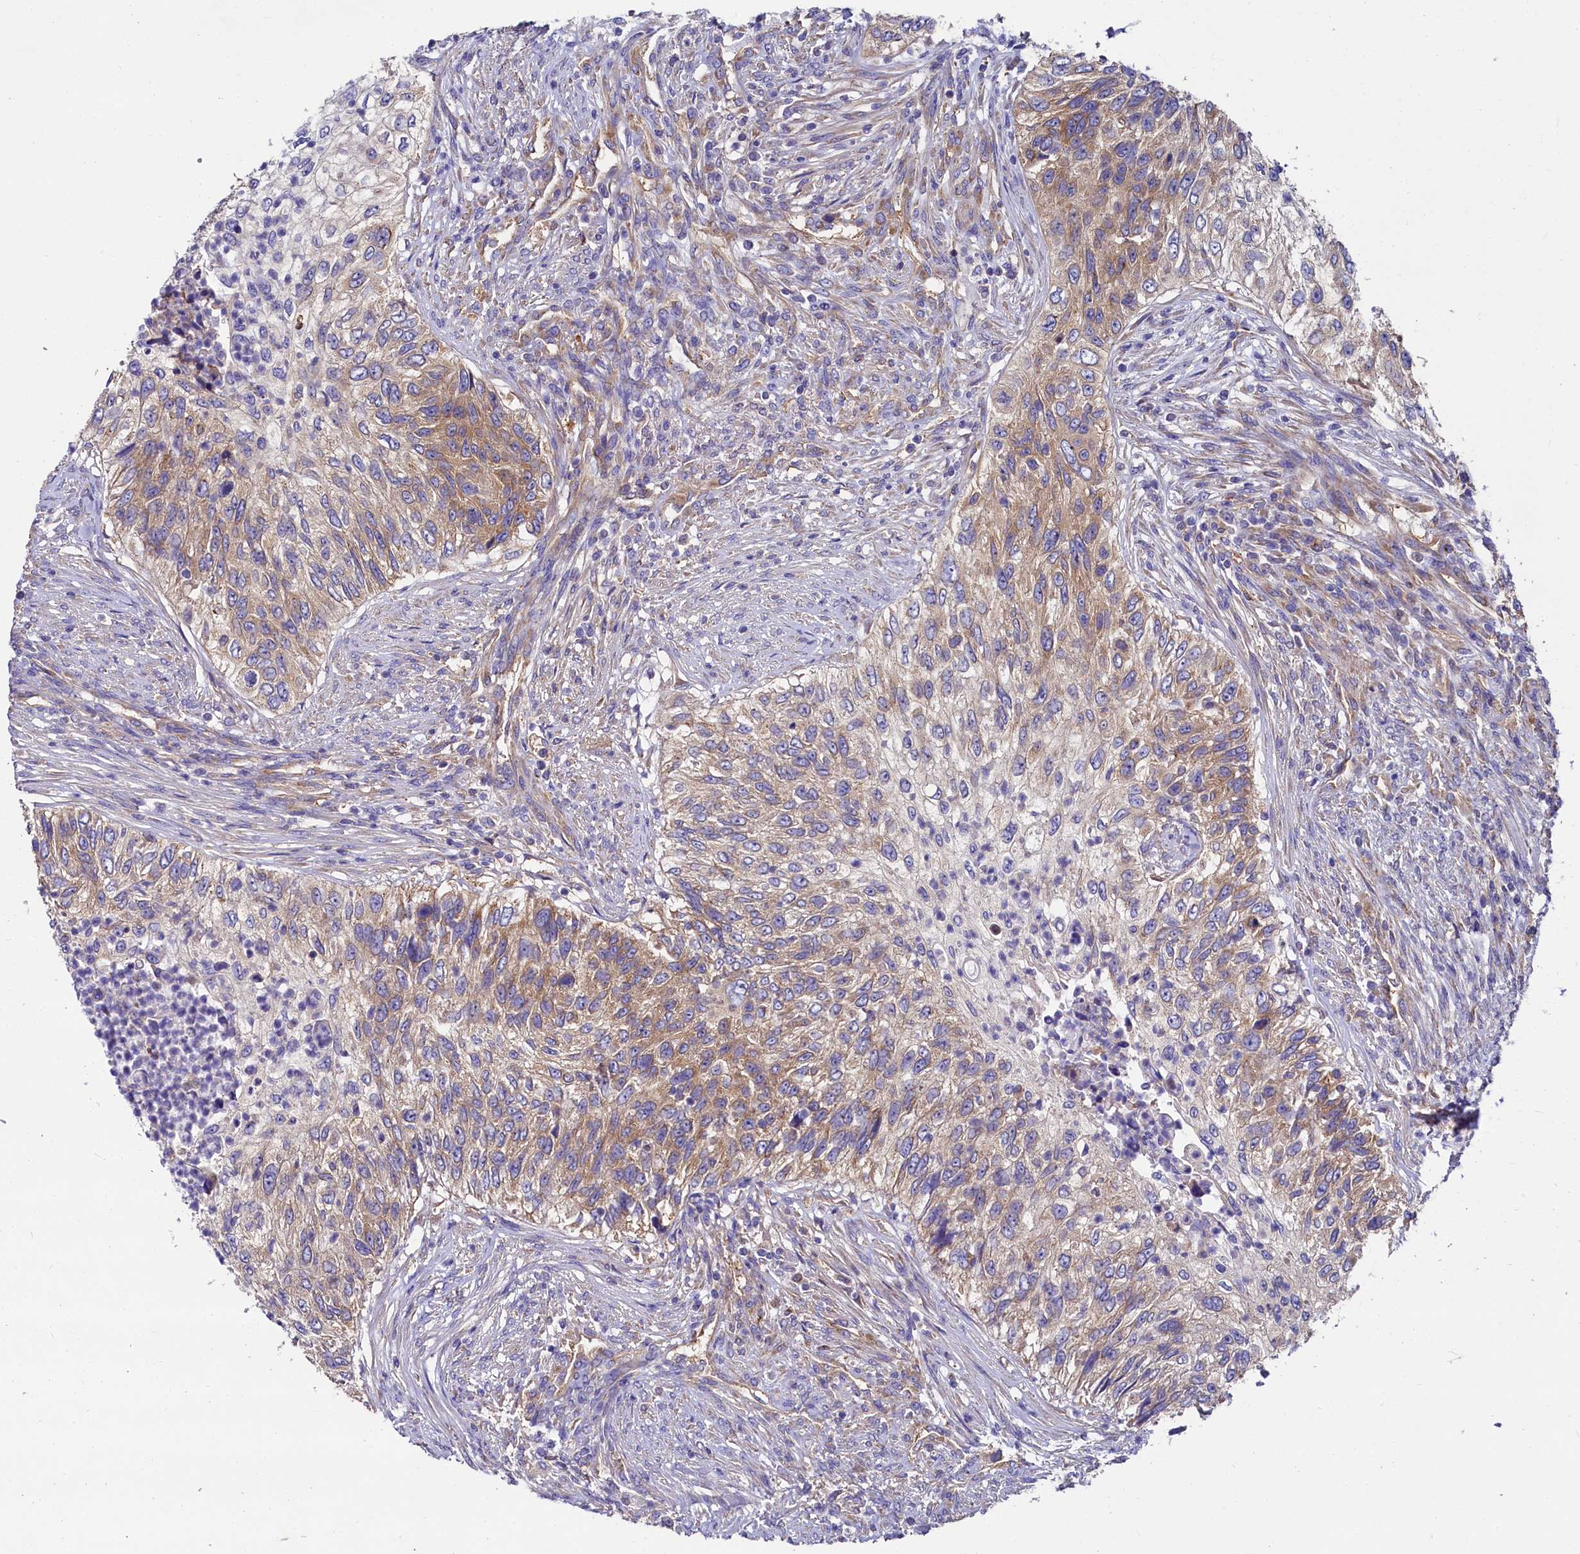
{"staining": {"intensity": "moderate", "quantity": "25%-75%", "location": "cytoplasmic/membranous"}, "tissue": "urothelial cancer", "cell_type": "Tumor cells", "image_type": "cancer", "snomed": [{"axis": "morphology", "description": "Urothelial carcinoma, High grade"}, {"axis": "topography", "description": "Urinary bladder"}], "caption": "About 25%-75% of tumor cells in urothelial carcinoma (high-grade) demonstrate moderate cytoplasmic/membranous protein positivity as visualized by brown immunohistochemical staining.", "gene": "QARS1", "patient": {"sex": "female", "age": 60}}